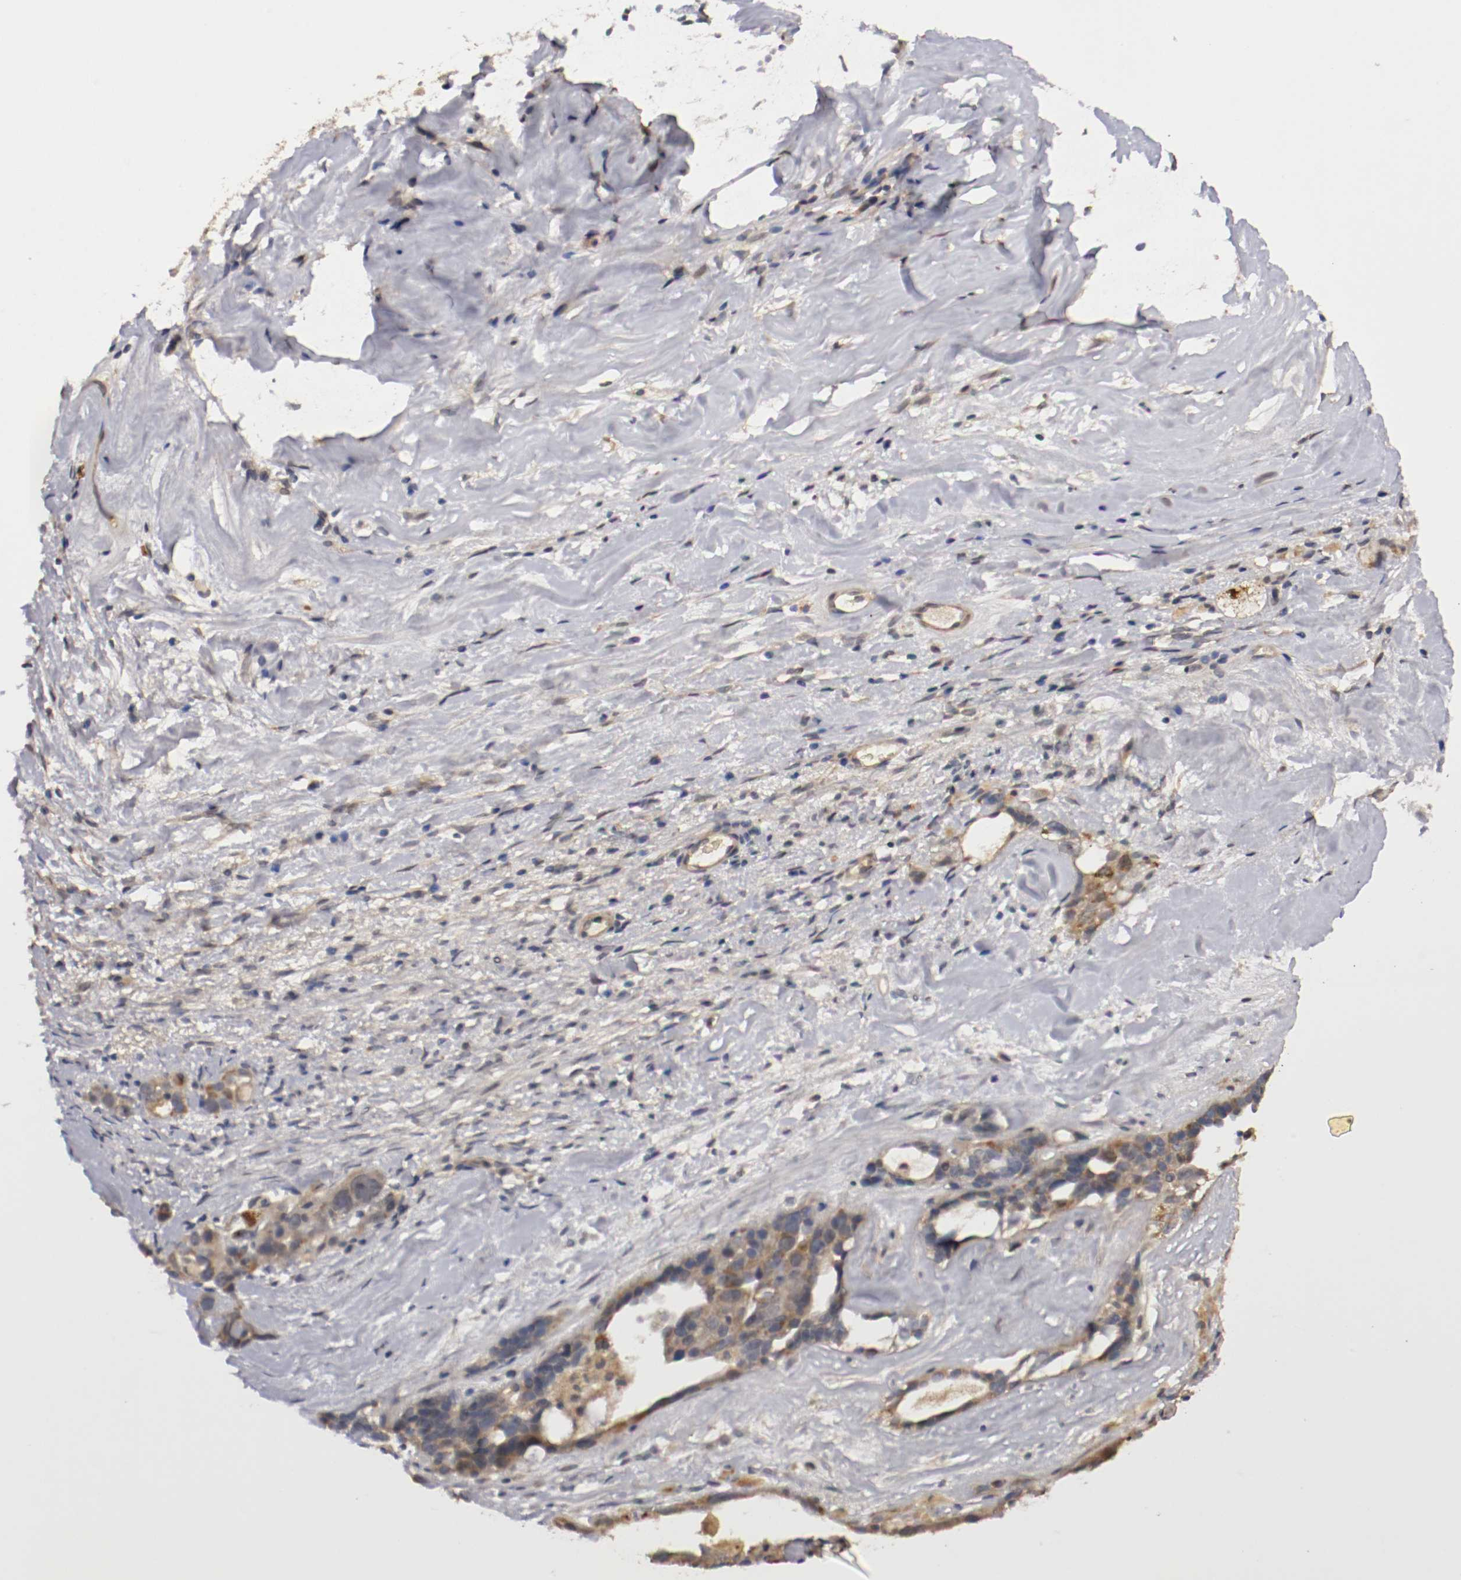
{"staining": {"intensity": "moderate", "quantity": "25%-75%", "location": "cytoplasmic/membranous"}, "tissue": "ovarian cancer", "cell_type": "Tumor cells", "image_type": "cancer", "snomed": [{"axis": "morphology", "description": "Cystadenocarcinoma, serous, NOS"}, {"axis": "topography", "description": "Ovary"}], "caption": "The image exhibits a brown stain indicating the presence of a protein in the cytoplasmic/membranous of tumor cells in serous cystadenocarcinoma (ovarian). Immunohistochemistry stains the protein of interest in brown and the nuclei are stained blue.", "gene": "TNFRSF1B", "patient": {"sex": "female", "age": 66}}